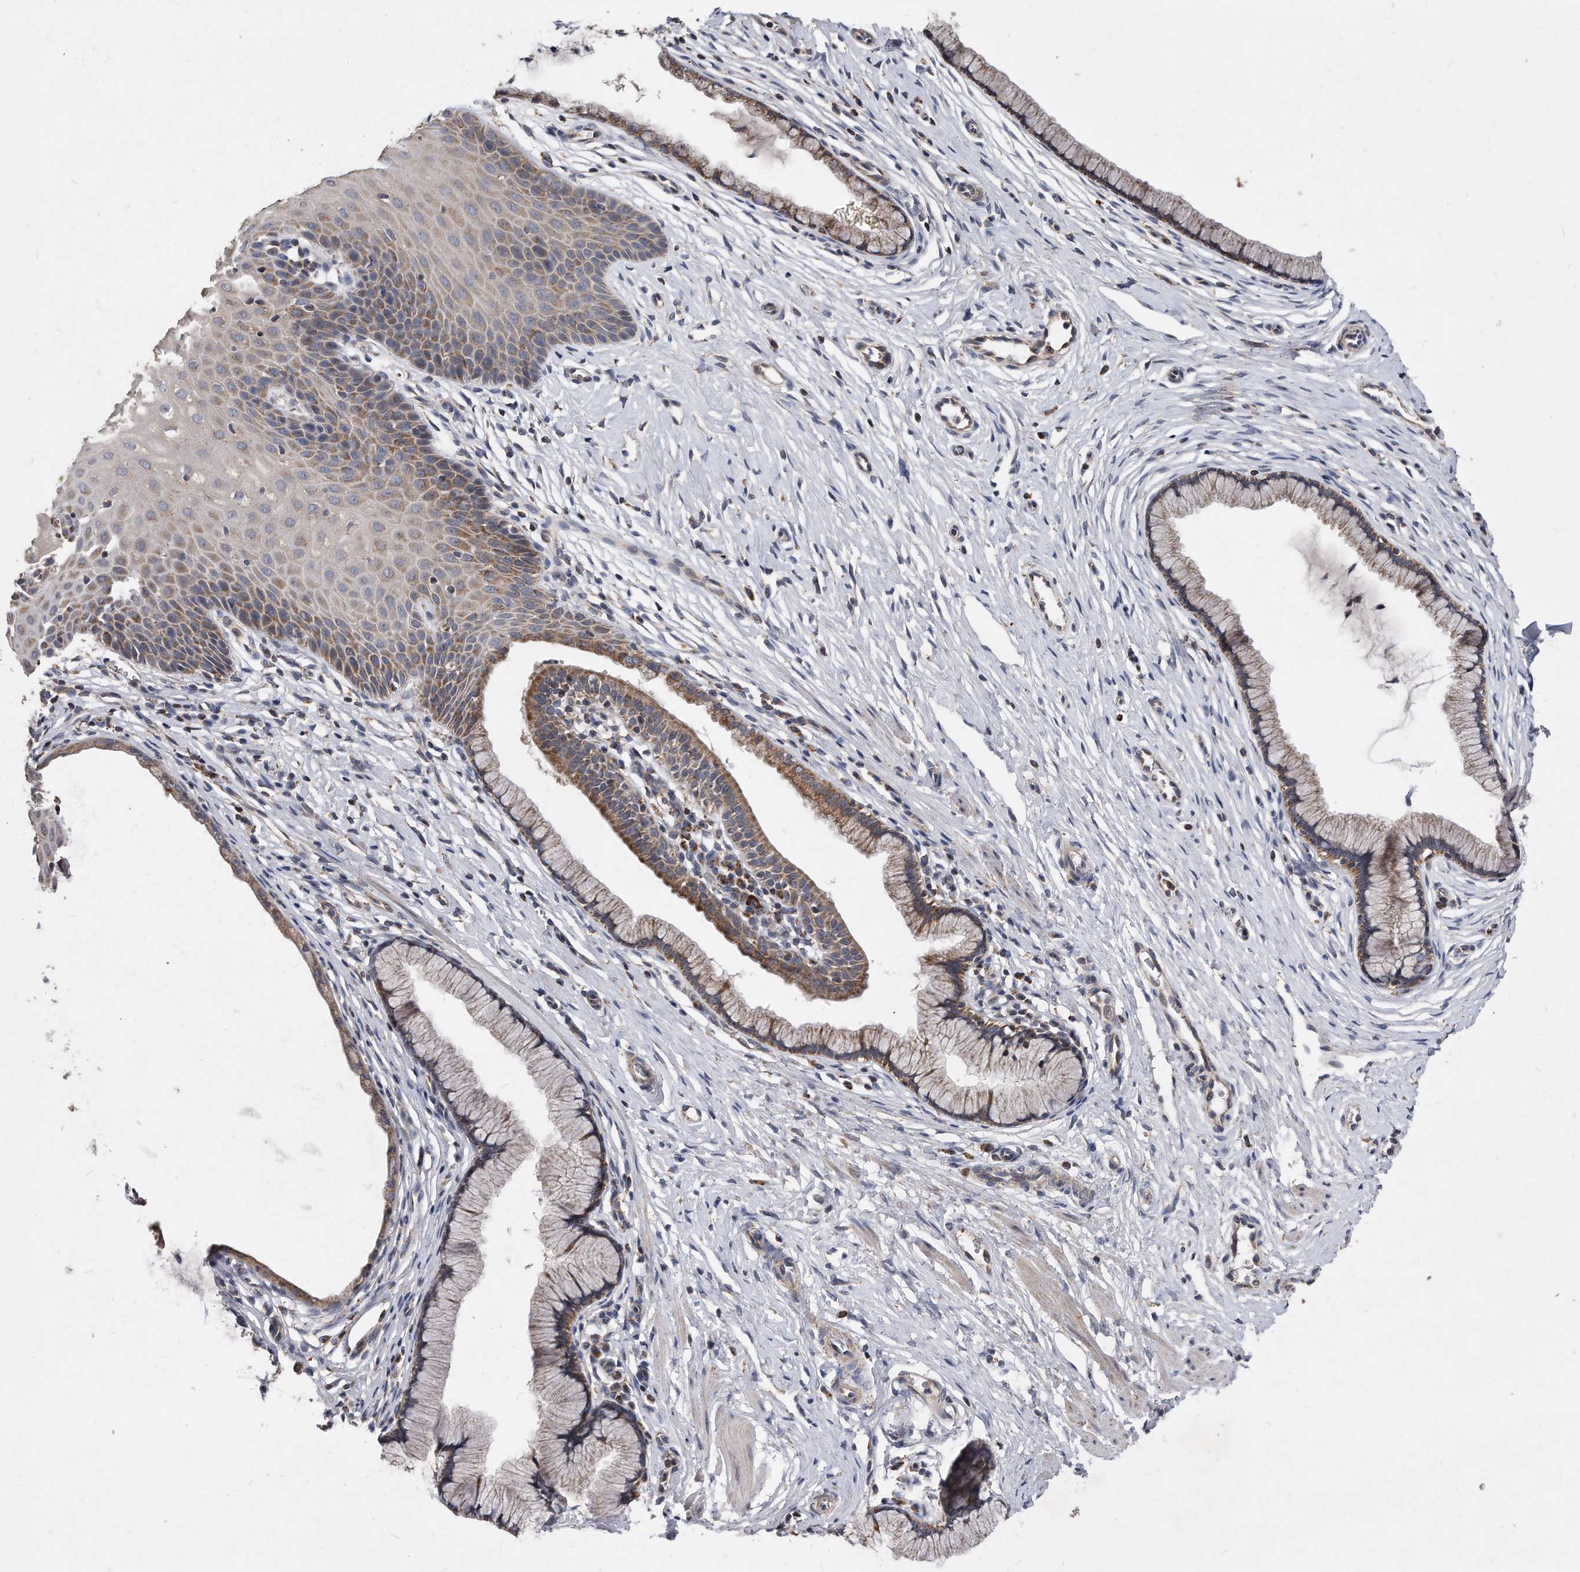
{"staining": {"intensity": "moderate", "quantity": ">75%", "location": "cytoplasmic/membranous"}, "tissue": "cervix", "cell_type": "Glandular cells", "image_type": "normal", "snomed": [{"axis": "morphology", "description": "Normal tissue, NOS"}, {"axis": "topography", "description": "Cervix"}], "caption": "An immunohistochemistry (IHC) histopathology image of normal tissue is shown. Protein staining in brown labels moderate cytoplasmic/membranous positivity in cervix within glandular cells.", "gene": "PPP5C", "patient": {"sex": "female", "age": 36}}